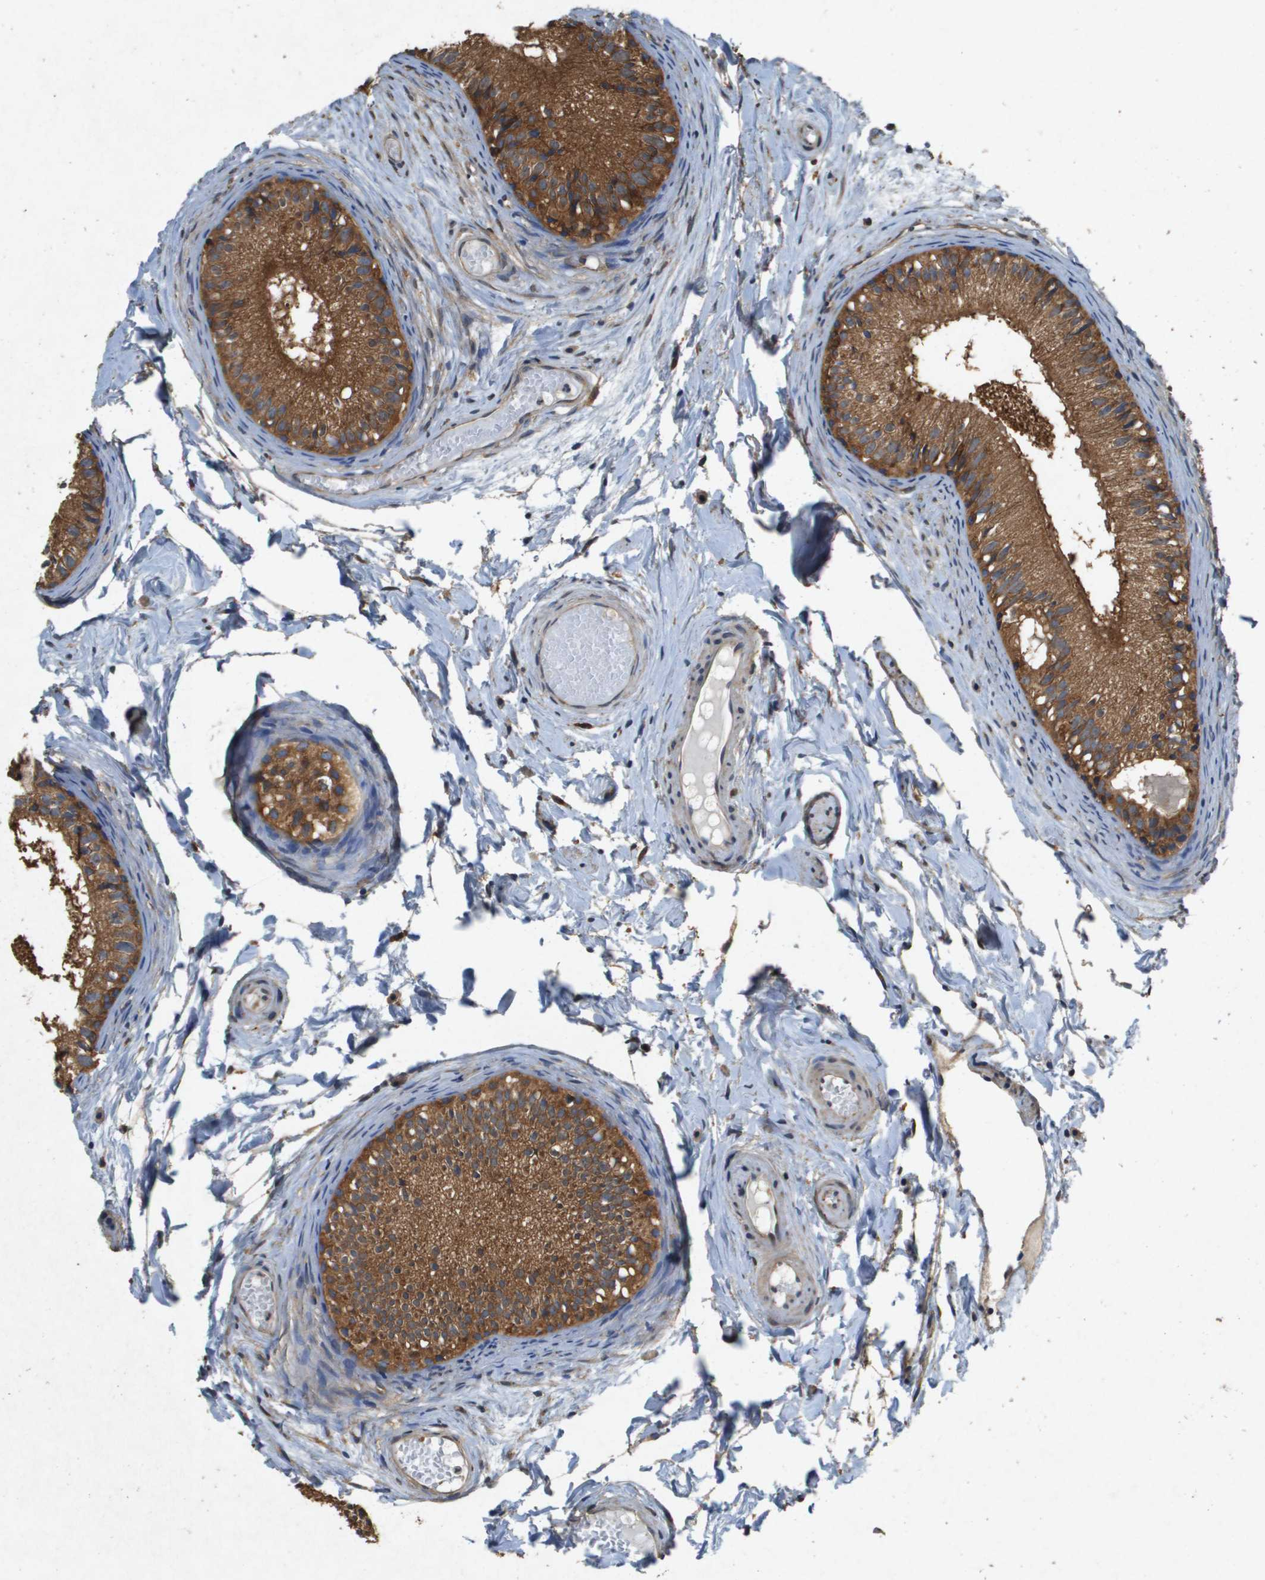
{"staining": {"intensity": "moderate", "quantity": ">75%", "location": "cytoplasmic/membranous"}, "tissue": "epididymis", "cell_type": "Glandular cells", "image_type": "normal", "snomed": [{"axis": "morphology", "description": "Normal tissue, NOS"}, {"axis": "topography", "description": "Epididymis"}], "caption": "Glandular cells exhibit moderate cytoplasmic/membranous staining in approximately >75% of cells in benign epididymis.", "gene": "PTPRT", "patient": {"sex": "male", "age": 46}}